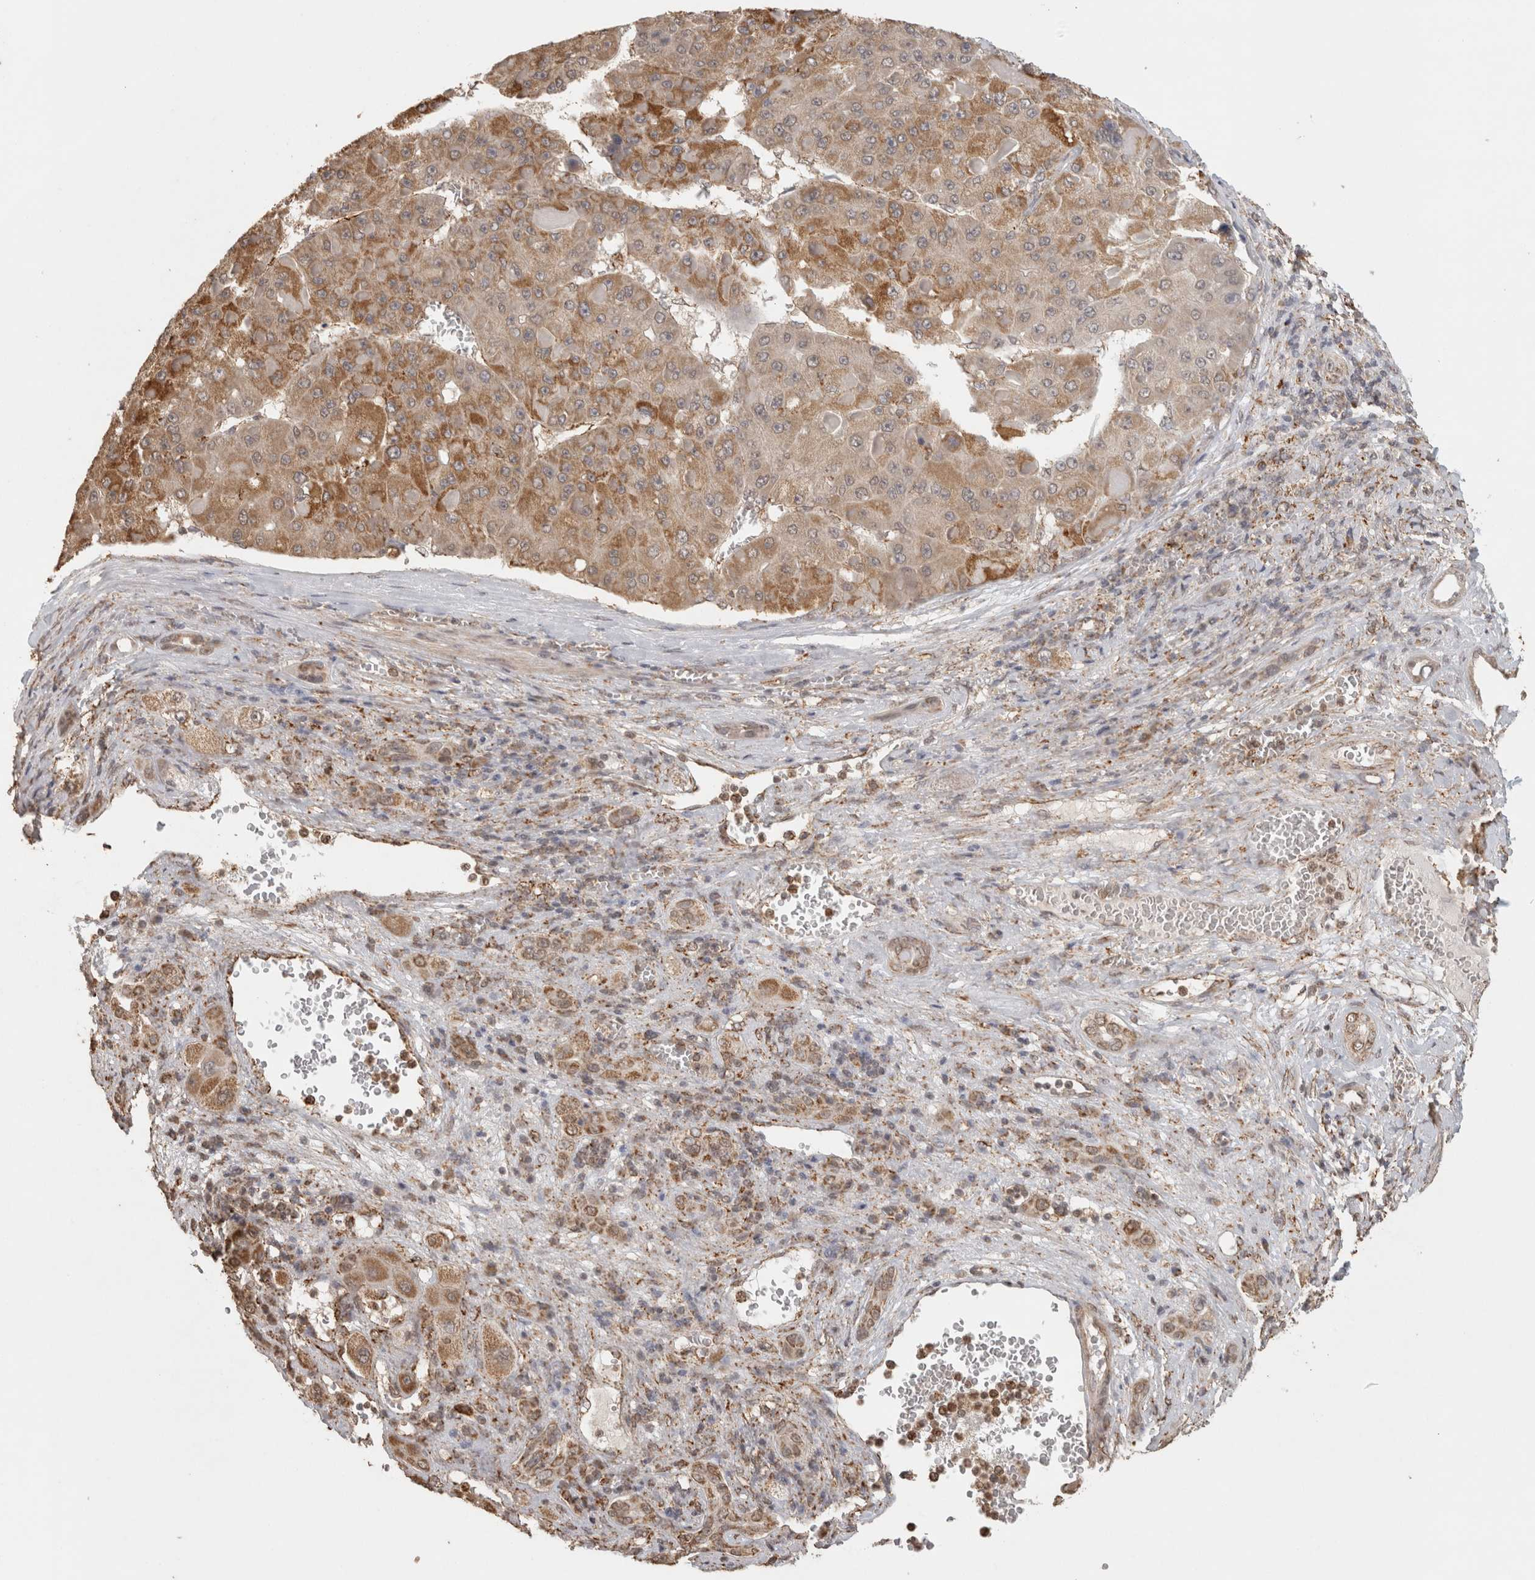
{"staining": {"intensity": "moderate", "quantity": ">75%", "location": "cytoplasmic/membranous"}, "tissue": "liver cancer", "cell_type": "Tumor cells", "image_type": "cancer", "snomed": [{"axis": "morphology", "description": "Carcinoma, Hepatocellular, NOS"}, {"axis": "topography", "description": "Liver"}], "caption": "Human liver hepatocellular carcinoma stained with a protein marker displays moderate staining in tumor cells.", "gene": "BNIP3L", "patient": {"sex": "female", "age": 73}}